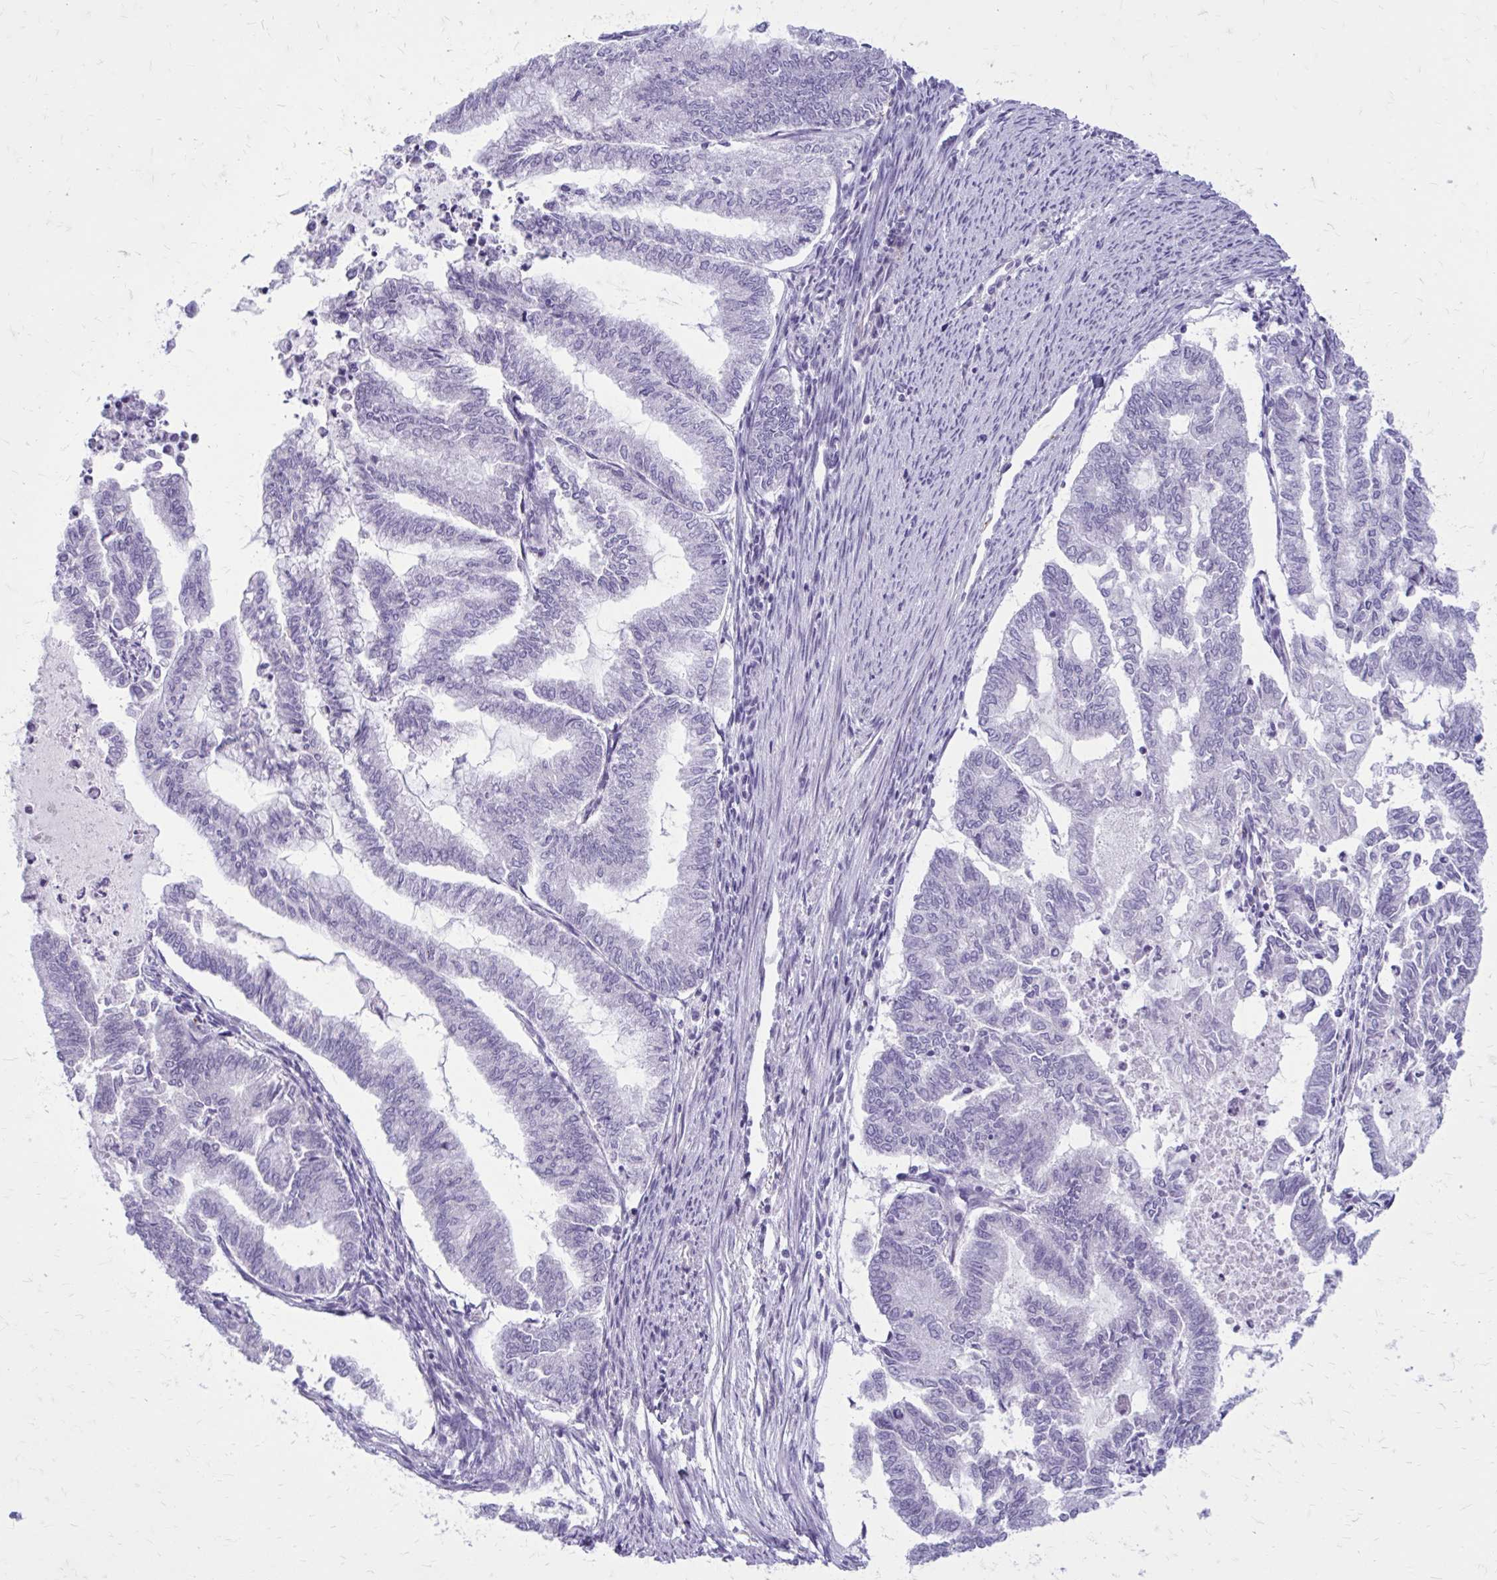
{"staining": {"intensity": "negative", "quantity": "none", "location": "none"}, "tissue": "endometrial cancer", "cell_type": "Tumor cells", "image_type": "cancer", "snomed": [{"axis": "morphology", "description": "Adenocarcinoma, NOS"}, {"axis": "topography", "description": "Endometrium"}], "caption": "This photomicrograph is of endometrial cancer stained with immunohistochemistry (IHC) to label a protein in brown with the nuclei are counter-stained blue. There is no expression in tumor cells.", "gene": "BEND5", "patient": {"sex": "female", "age": 79}}